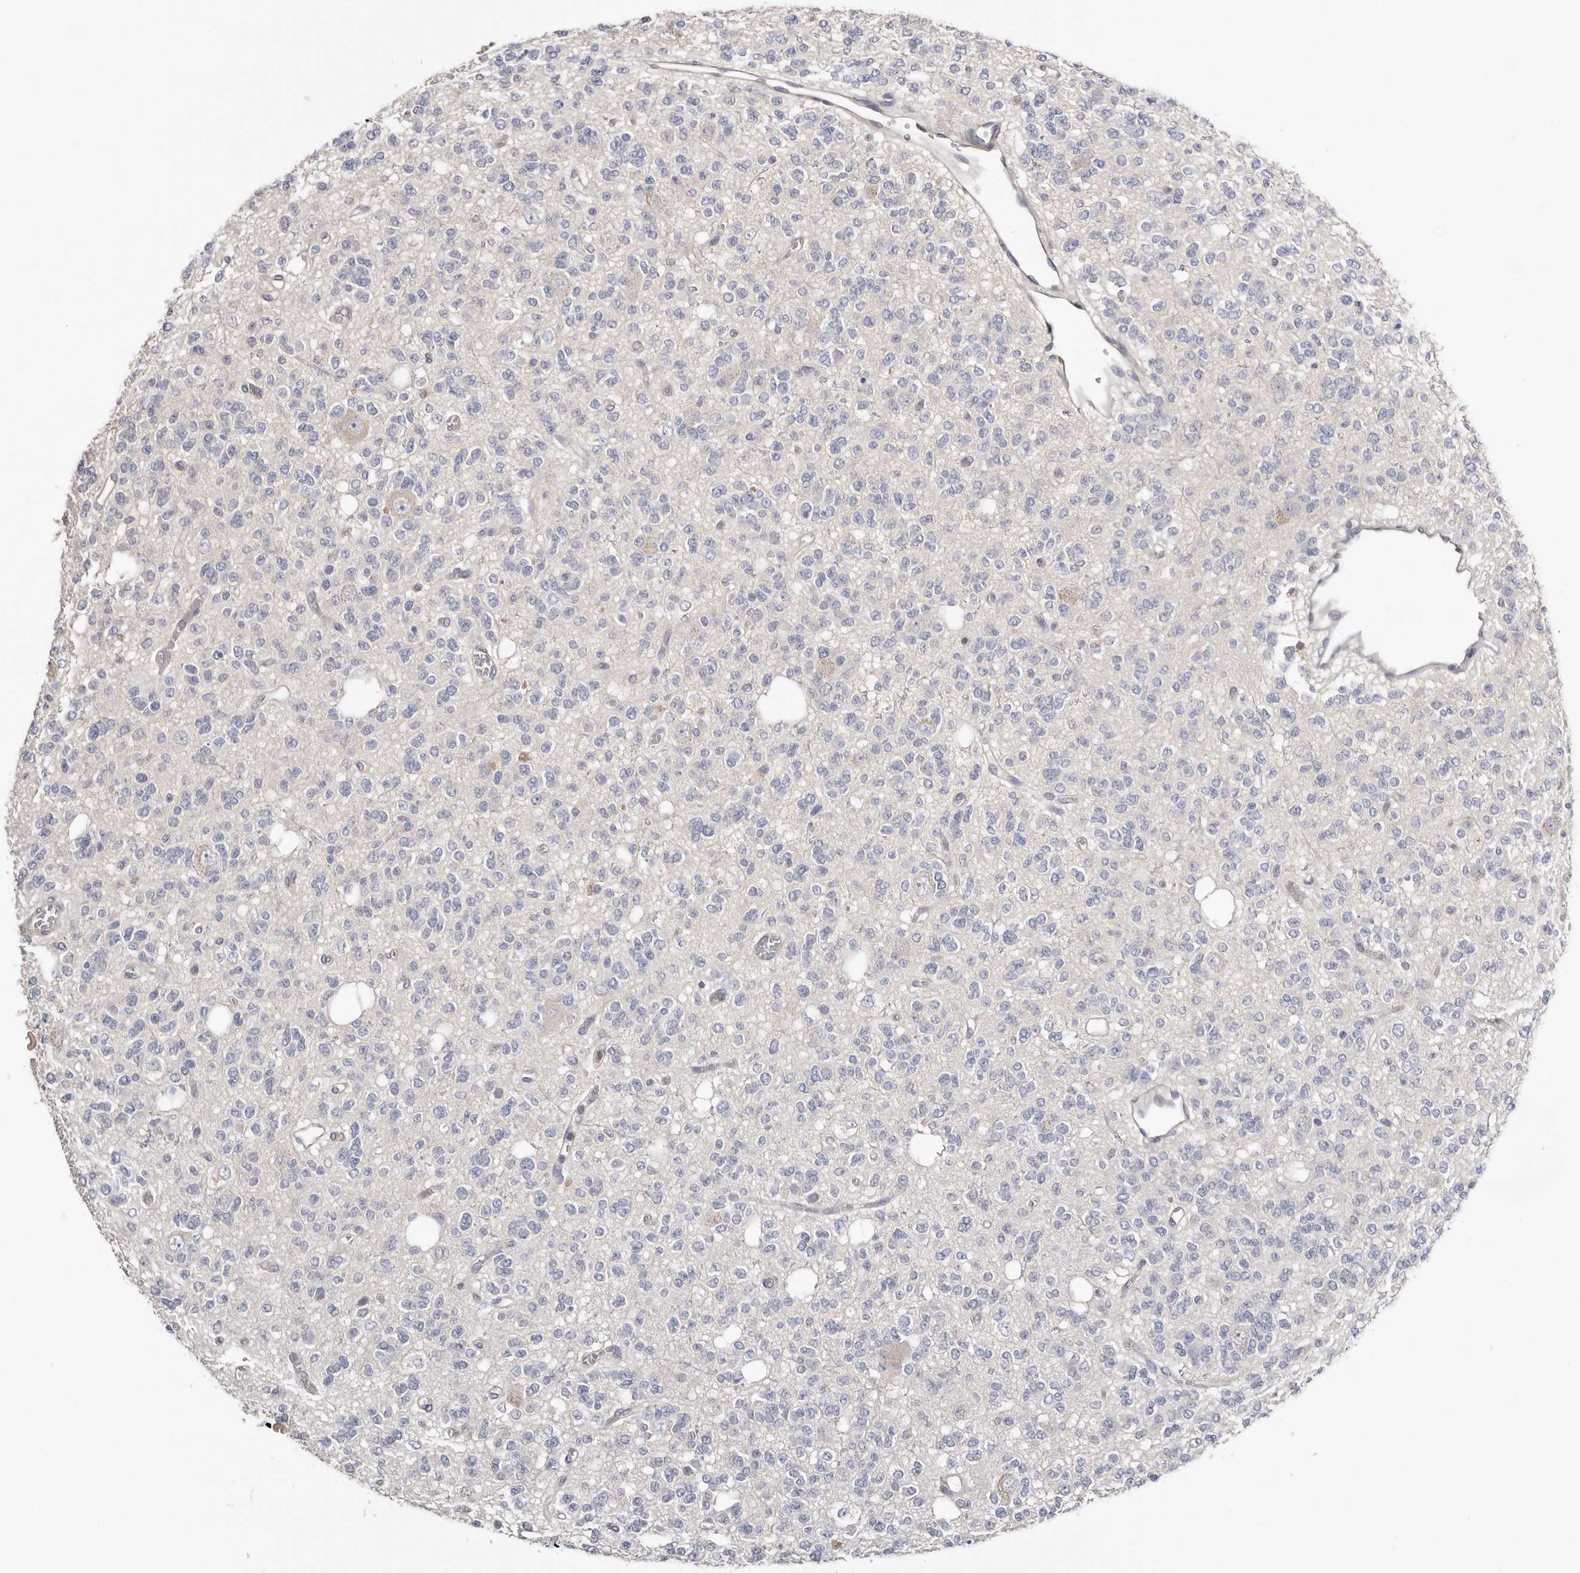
{"staining": {"intensity": "negative", "quantity": "none", "location": "none"}, "tissue": "glioma", "cell_type": "Tumor cells", "image_type": "cancer", "snomed": [{"axis": "morphology", "description": "Glioma, malignant, Low grade"}, {"axis": "topography", "description": "Brain"}], "caption": "The photomicrograph demonstrates no staining of tumor cells in malignant low-grade glioma.", "gene": "S100A14", "patient": {"sex": "male", "age": 38}}